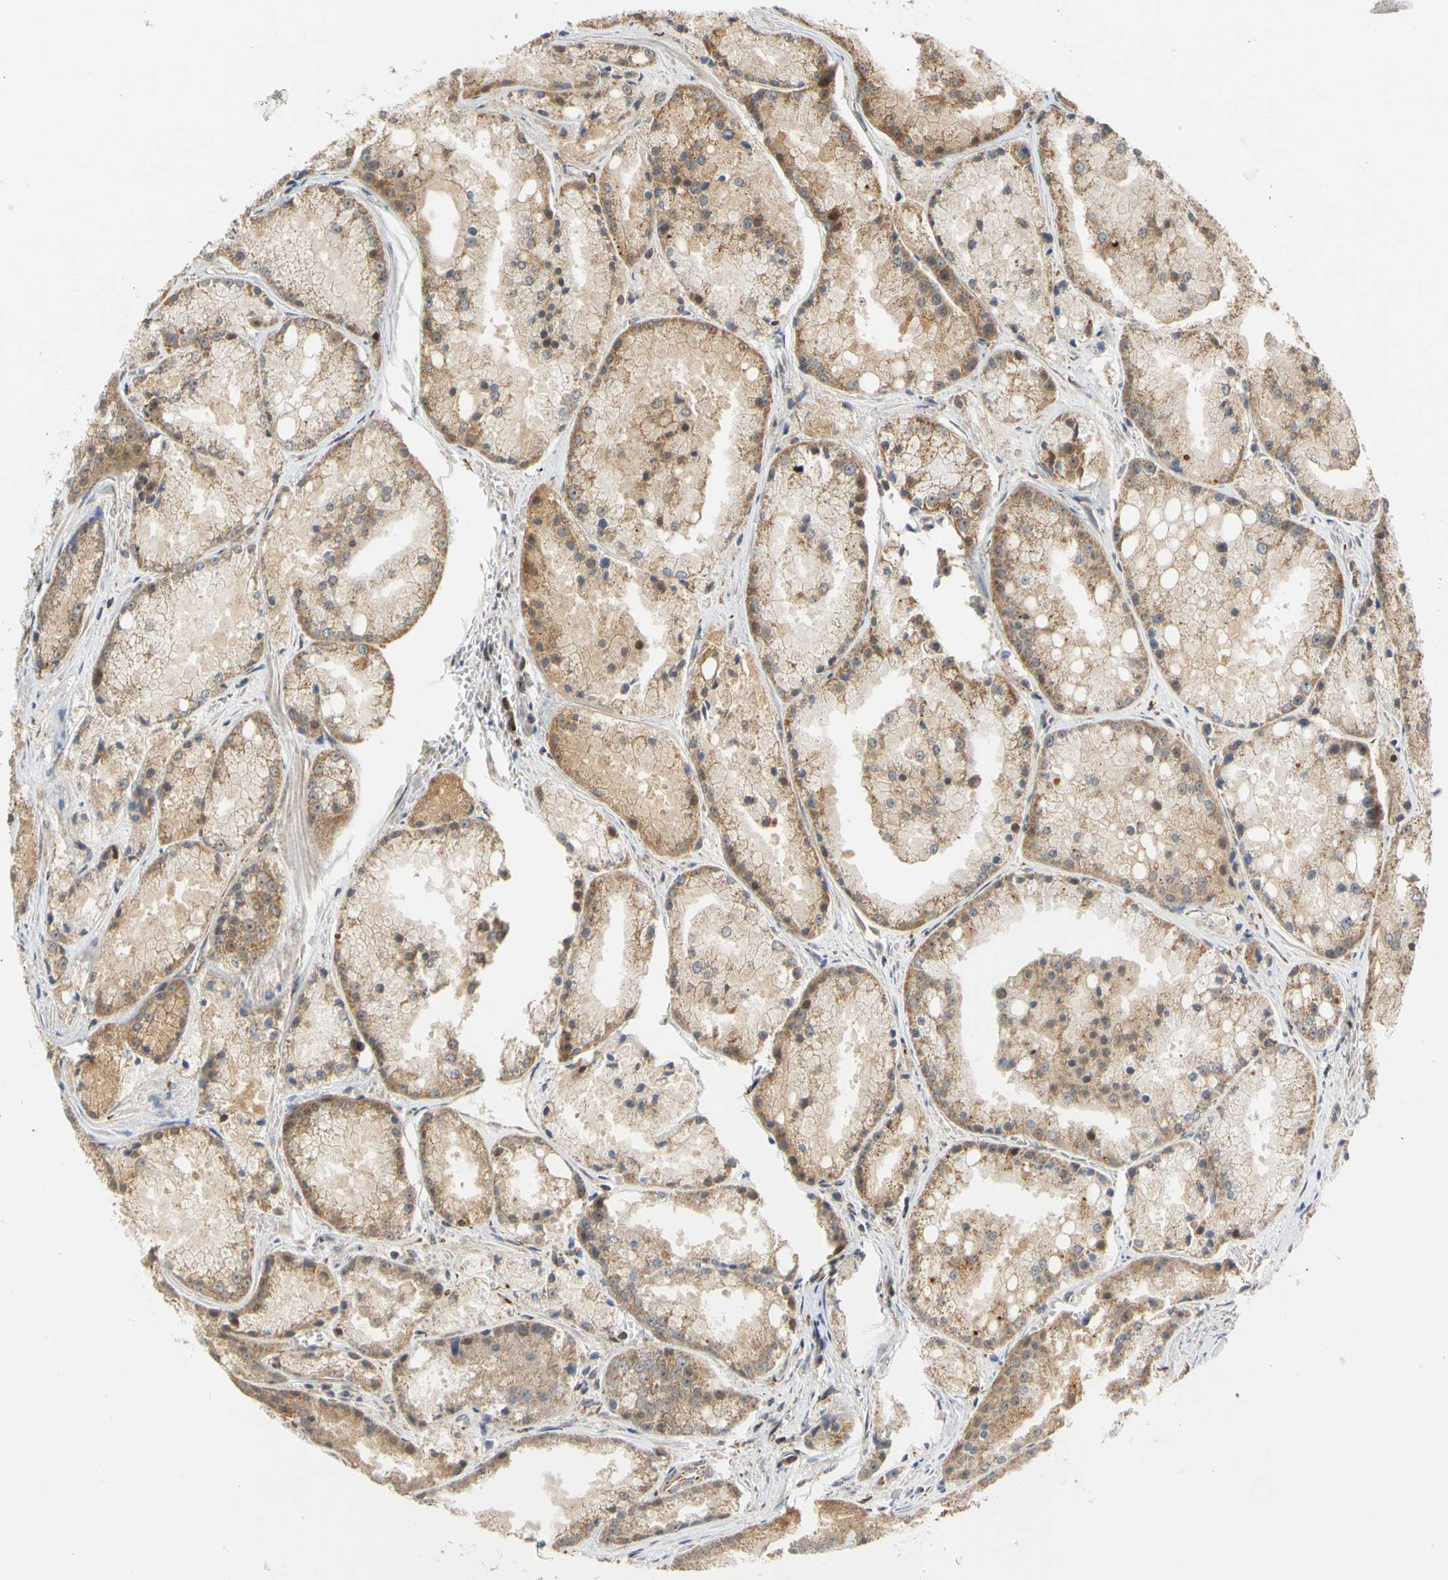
{"staining": {"intensity": "moderate", "quantity": "25%-75%", "location": "cytoplasmic/membranous"}, "tissue": "prostate cancer", "cell_type": "Tumor cells", "image_type": "cancer", "snomed": [{"axis": "morphology", "description": "Adenocarcinoma, Low grade"}, {"axis": "topography", "description": "Prostate"}], "caption": "Low-grade adenocarcinoma (prostate) stained with a protein marker displays moderate staining in tumor cells.", "gene": "SFXN3", "patient": {"sex": "male", "age": 64}}